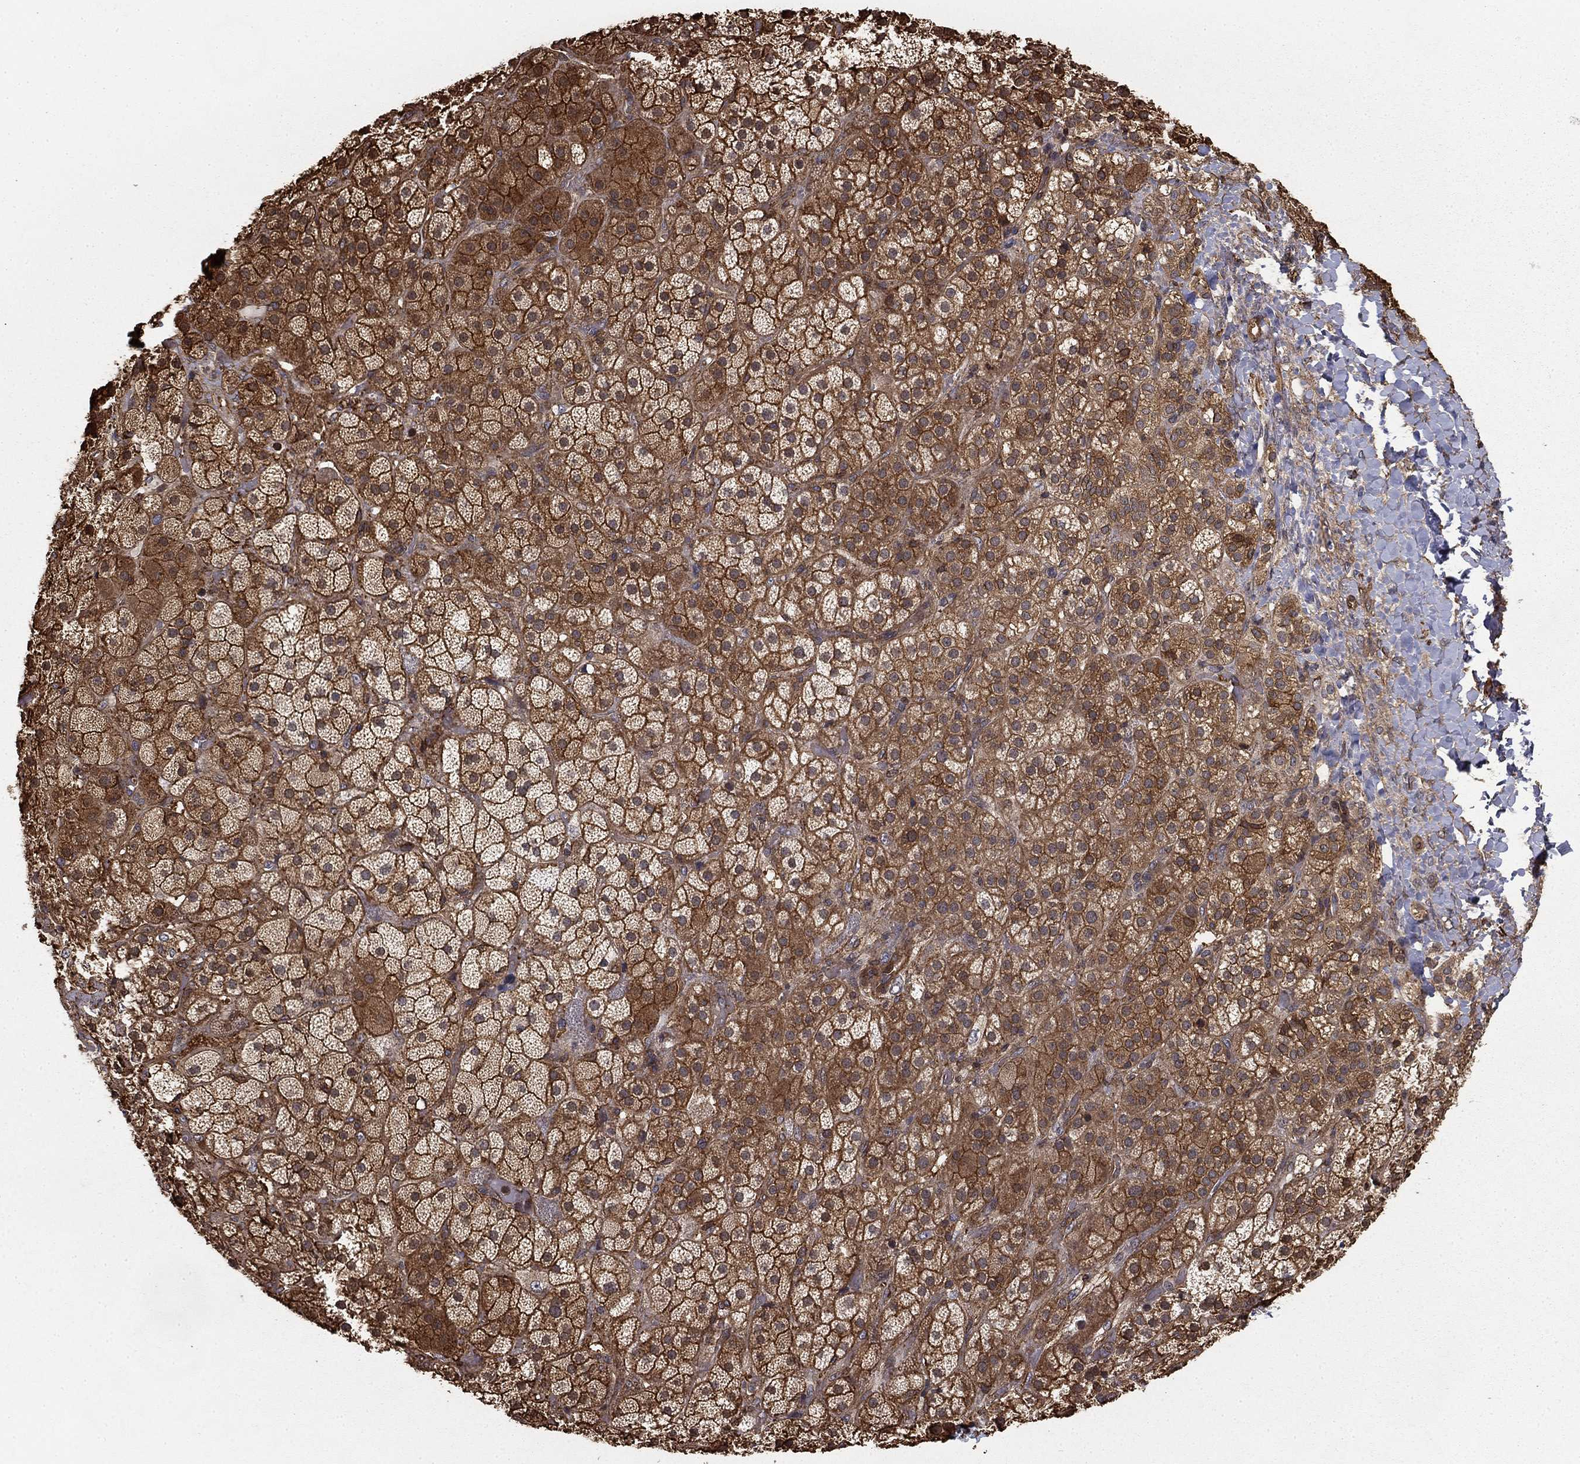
{"staining": {"intensity": "strong", "quantity": "25%-75%", "location": "cytoplasmic/membranous"}, "tissue": "adrenal gland", "cell_type": "Glandular cells", "image_type": "normal", "snomed": [{"axis": "morphology", "description": "Normal tissue, NOS"}, {"axis": "topography", "description": "Adrenal gland"}], "caption": "Immunohistochemical staining of normal adrenal gland reveals strong cytoplasmic/membranous protein positivity in approximately 25%-75% of glandular cells.", "gene": "HABP4", "patient": {"sex": "male", "age": 57}}